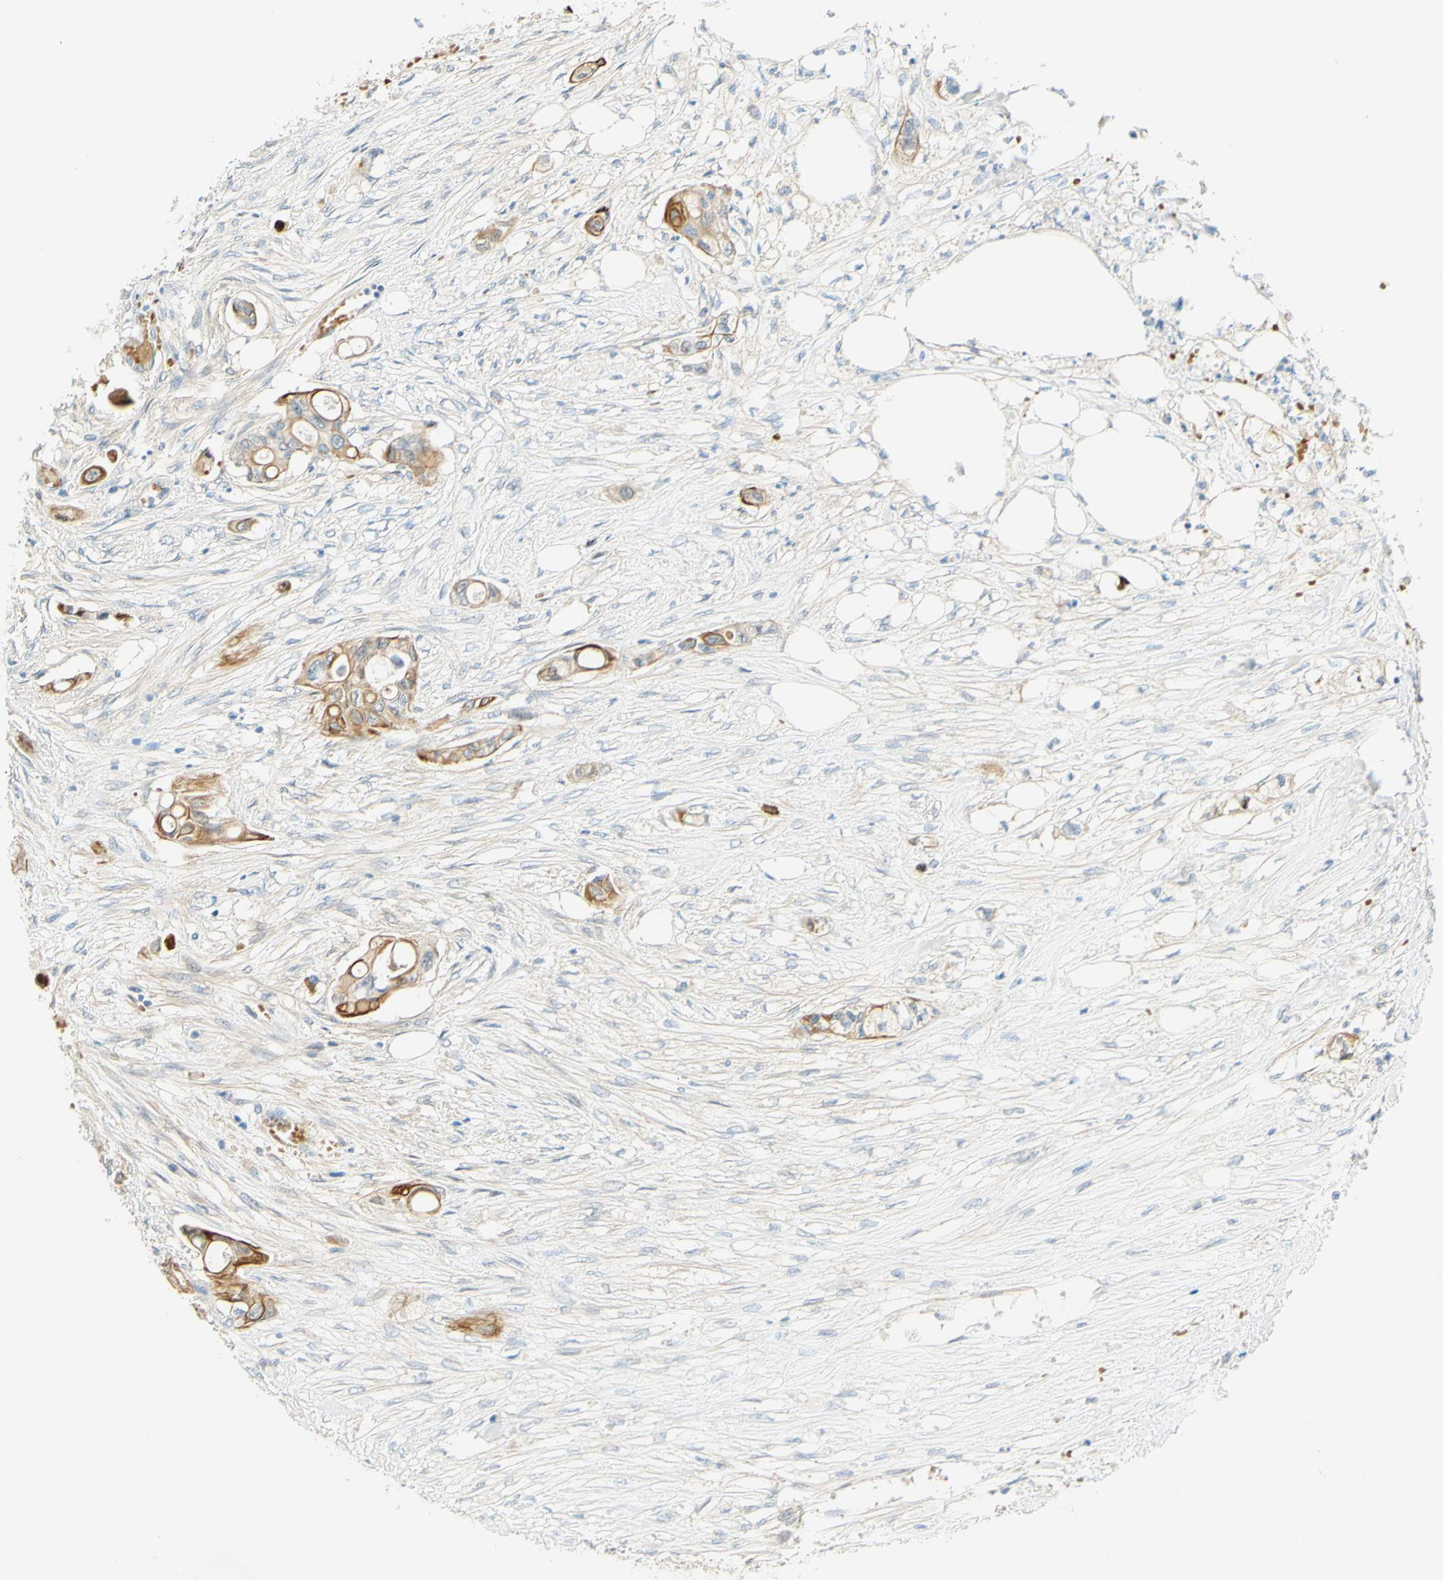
{"staining": {"intensity": "moderate", "quantity": ">75%", "location": "cytoplasmic/membranous"}, "tissue": "colorectal cancer", "cell_type": "Tumor cells", "image_type": "cancer", "snomed": [{"axis": "morphology", "description": "Adenocarcinoma, NOS"}, {"axis": "topography", "description": "Colon"}], "caption": "Protein expression analysis of adenocarcinoma (colorectal) shows moderate cytoplasmic/membranous positivity in about >75% of tumor cells.", "gene": "ENTREP2", "patient": {"sex": "female", "age": 57}}